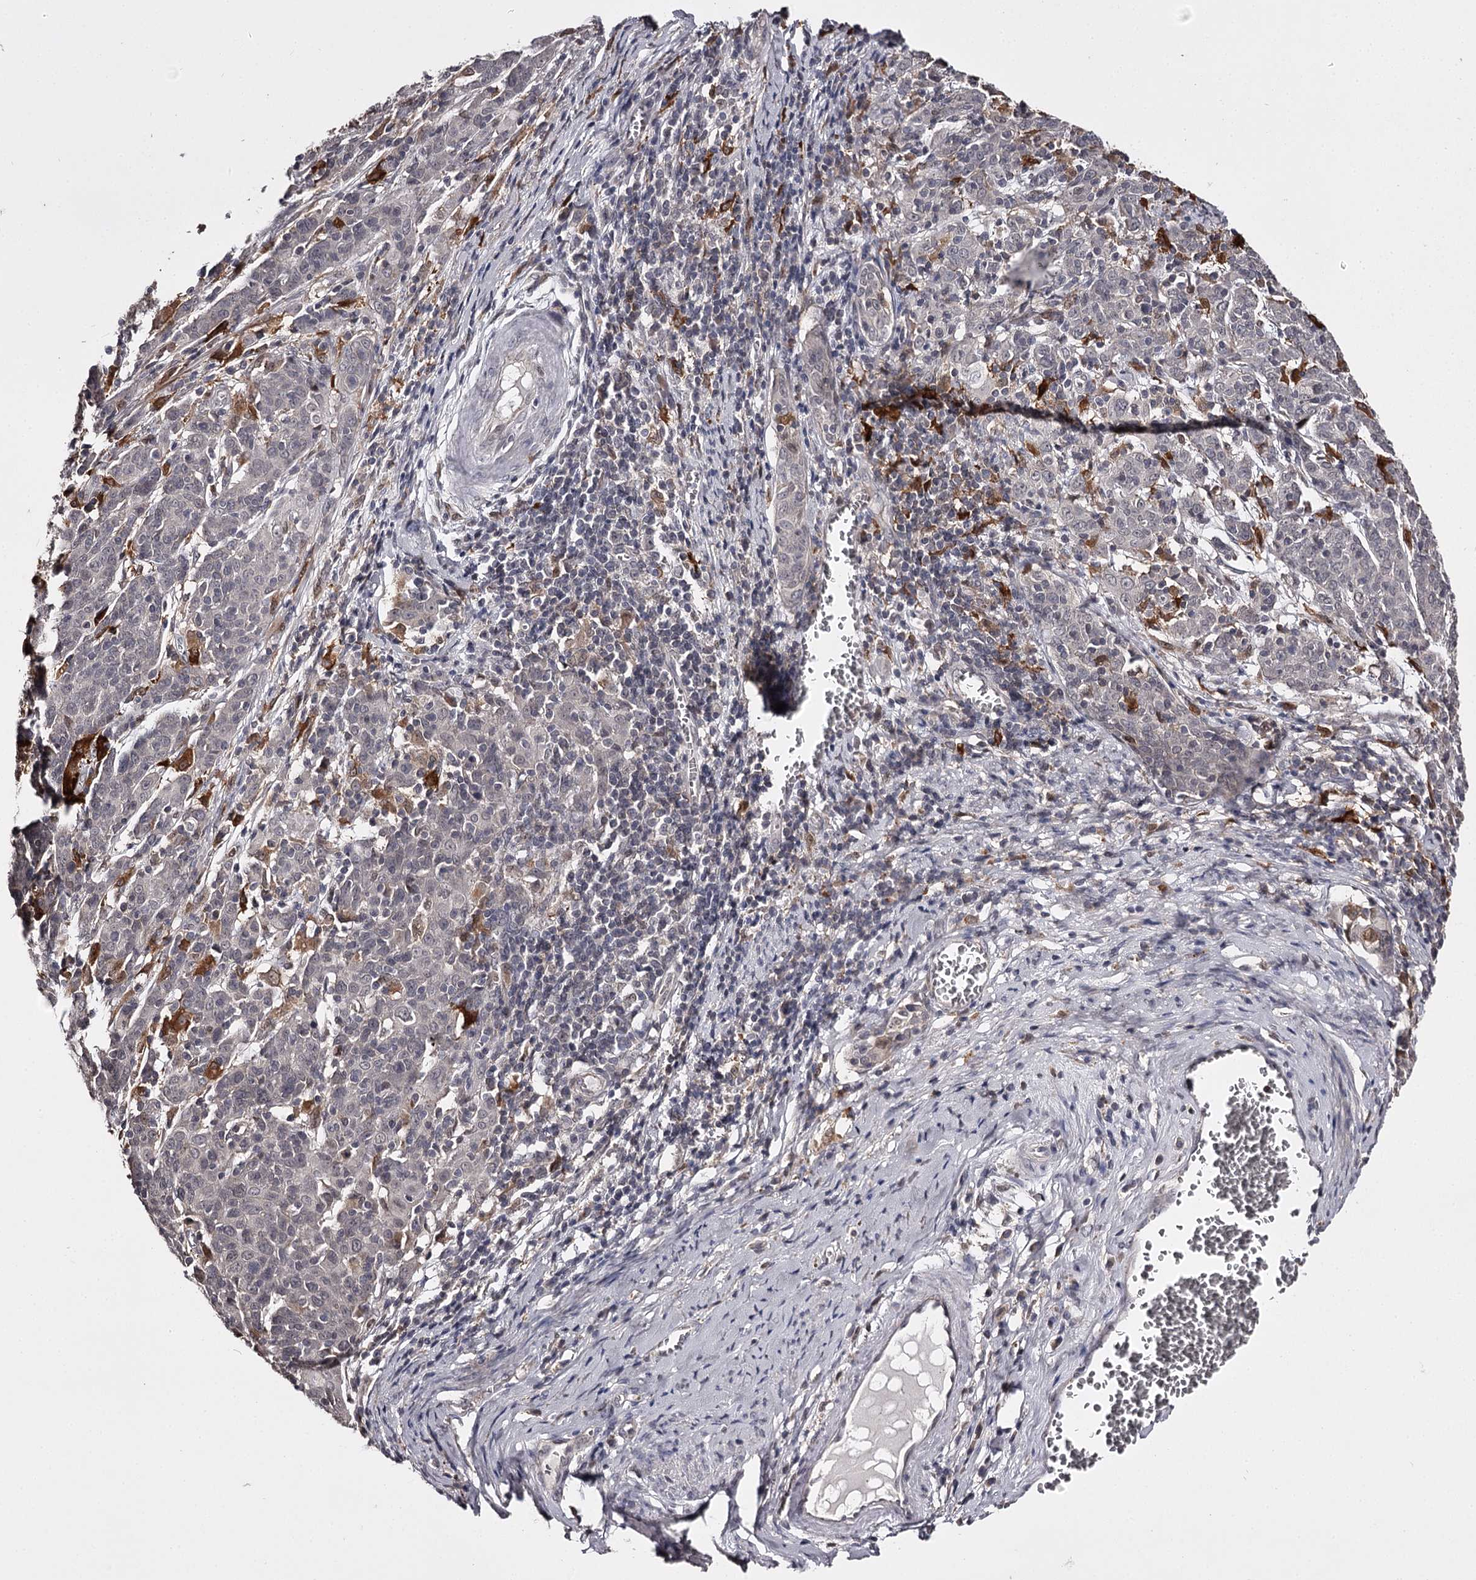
{"staining": {"intensity": "negative", "quantity": "none", "location": "none"}, "tissue": "cervical cancer", "cell_type": "Tumor cells", "image_type": "cancer", "snomed": [{"axis": "morphology", "description": "Squamous cell carcinoma, NOS"}, {"axis": "topography", "description": "Cervix"}], "caption": "Tumor cells show no significant staining in cervical cancer (squamous cell carcinoma). The staining is performed using DAB (3,3'-diaminobenzidine) brown chromogen with nuclei counter-stained in using hematoxylin.", "gene": "SLC32A1", "patient": {"sex": "female", "age": 67}}